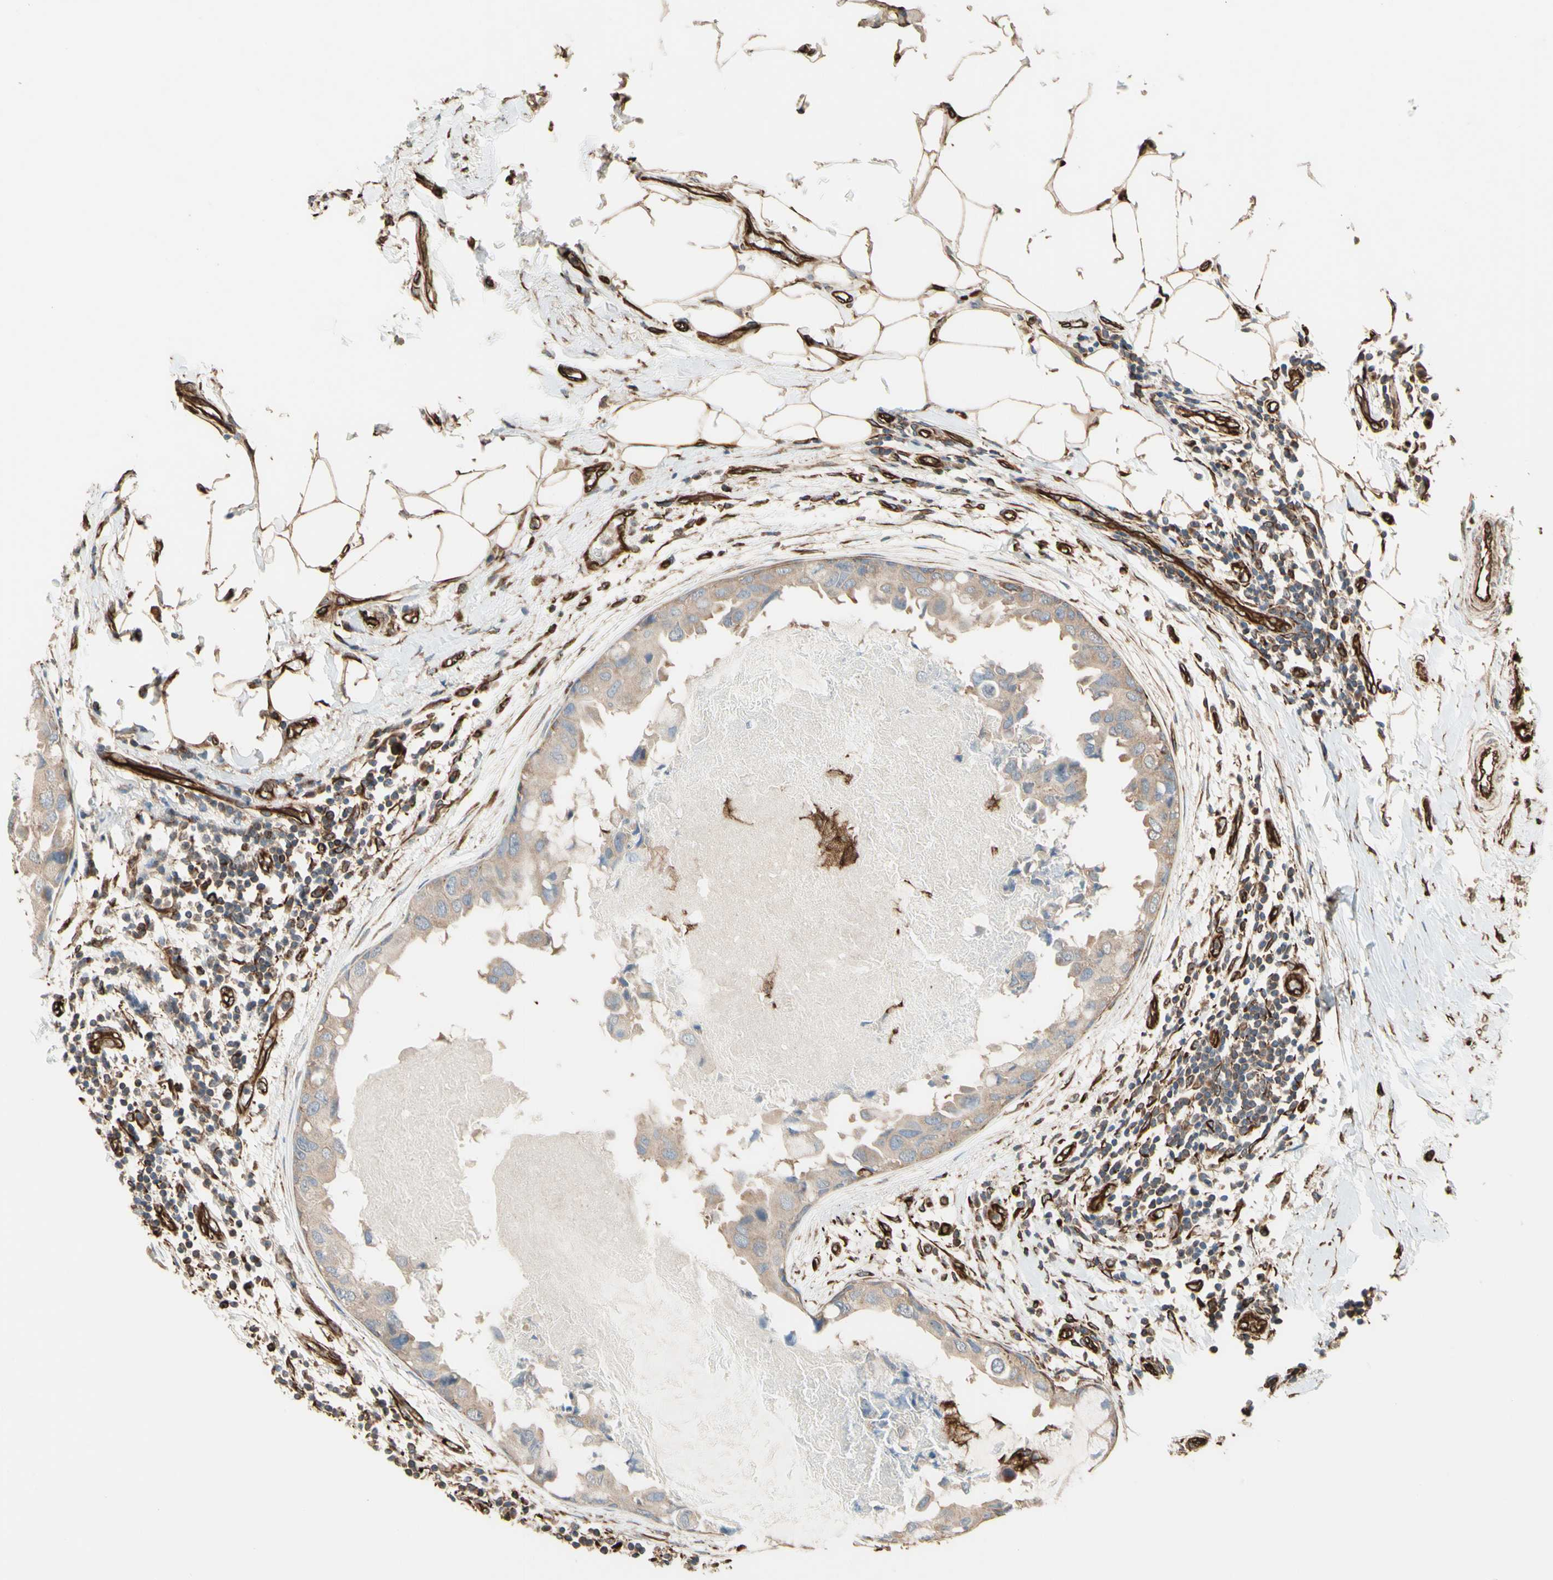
{"staining": {"intensity": "weak", "quantity": ">75%", "location": "cytoplasmic/membranous"}, "tissue": "breast cancer", "cell_type": "Tumor cells", "image_type": "cancer", "snomed": [{"axis": "morphology", "description": "Duct carcinoma"}, {"axis": "topography", "description": "Breast"}], "caption": "This is a micrograph of IHC staining of breast cancer (infiltrating ductal carcinoma), which shows weak expression in the cytoplasmic/membranous of tumor cells.", "gene": "TRAF2", "patient": {"sex": "female", "age": 40}}